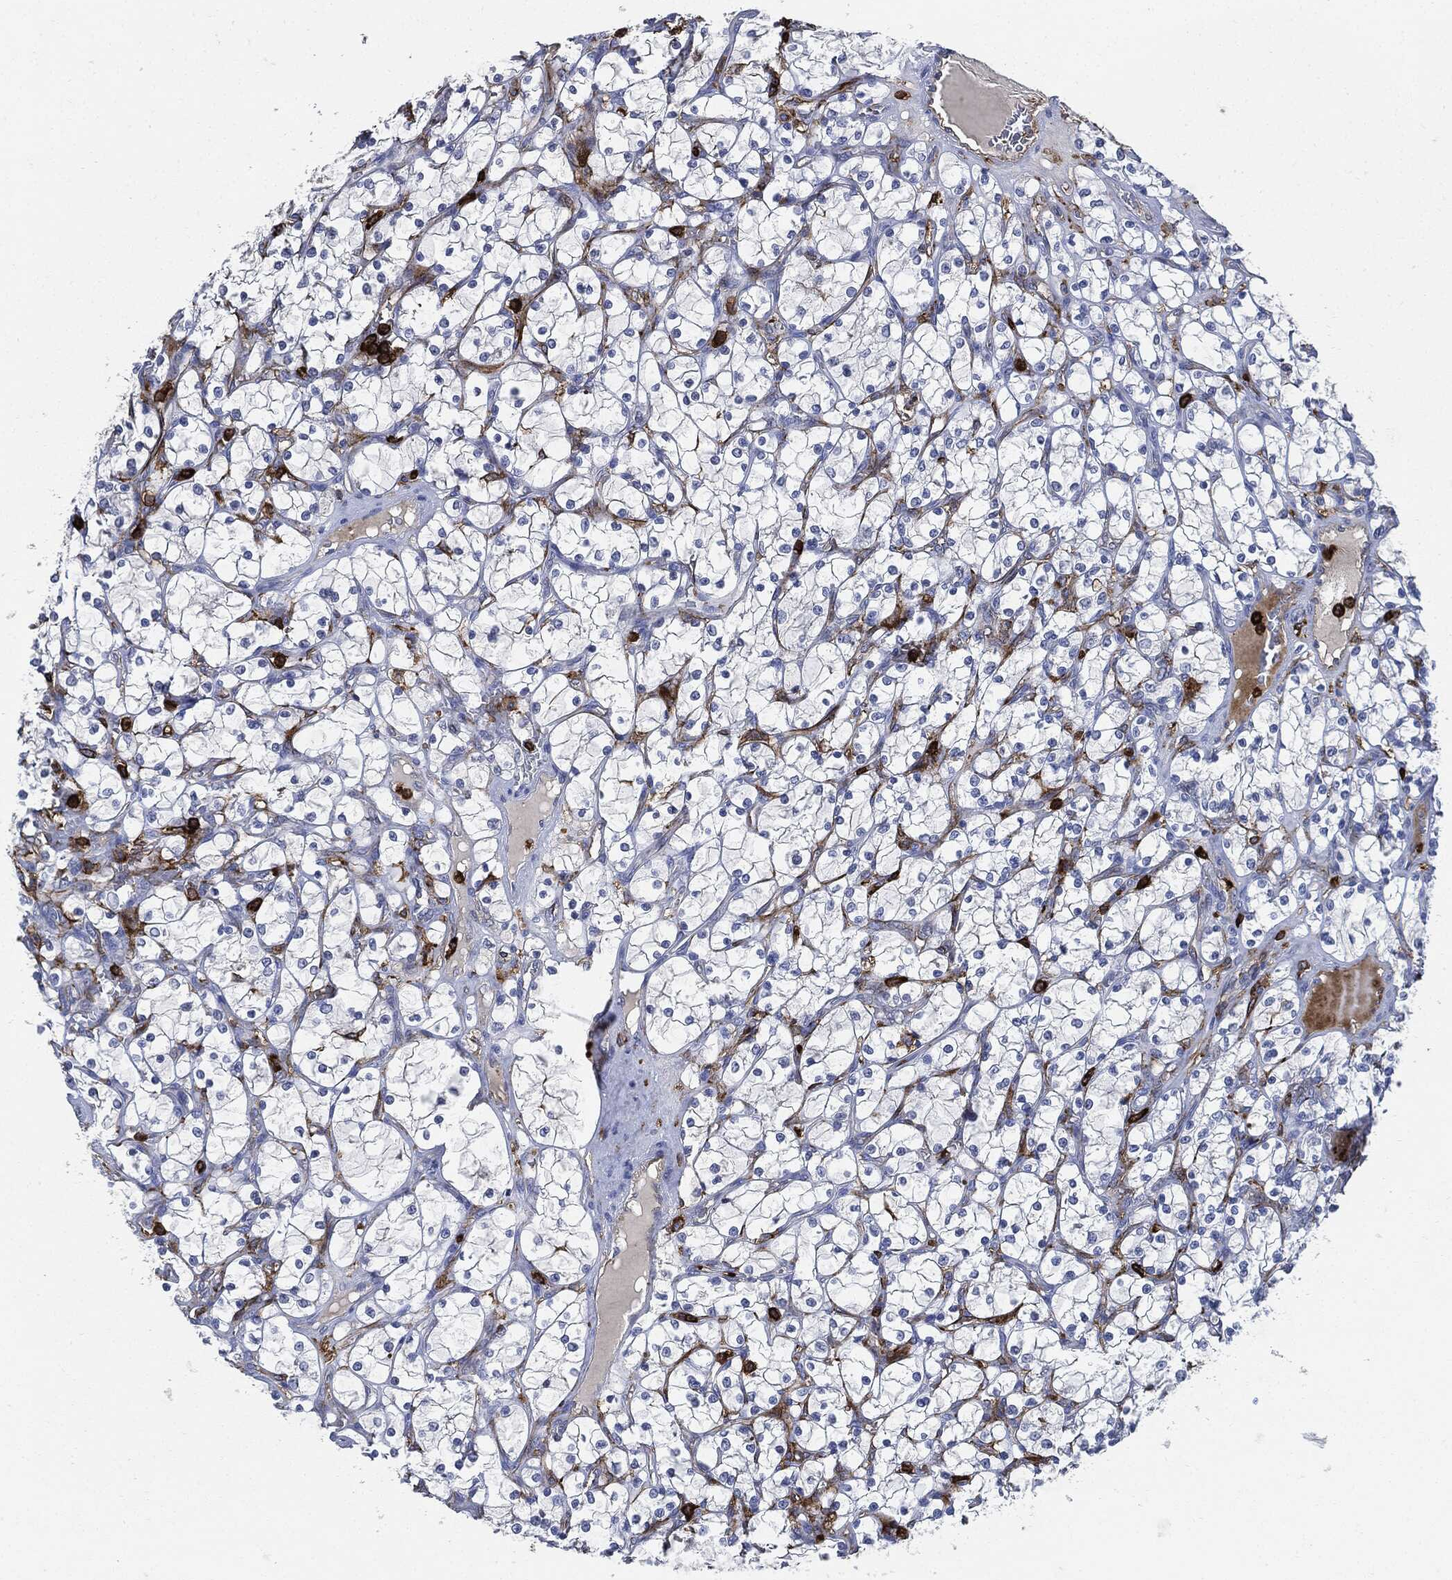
{"staining": {"intensity": "negative", "quantity": "none", "location": "none"}, "tissue": "renal cancer", "cell_type": "Tumor cells", "image_type": "cancer", "snomed": [{"axis": "morphology", "description": "Adenocarcinoma, NOS"}, {"axis": "topography", "description": "Kidney"}], "caption": "Renal cancer (adenocarcinoma) was stained to show a protein in brown. There is no significant staining in tumor cells. (Brightfield microscopy of DAB IHC at high magnification).", "gene": "PTPRC", "patient": {"sex": "female", "age": 69}}